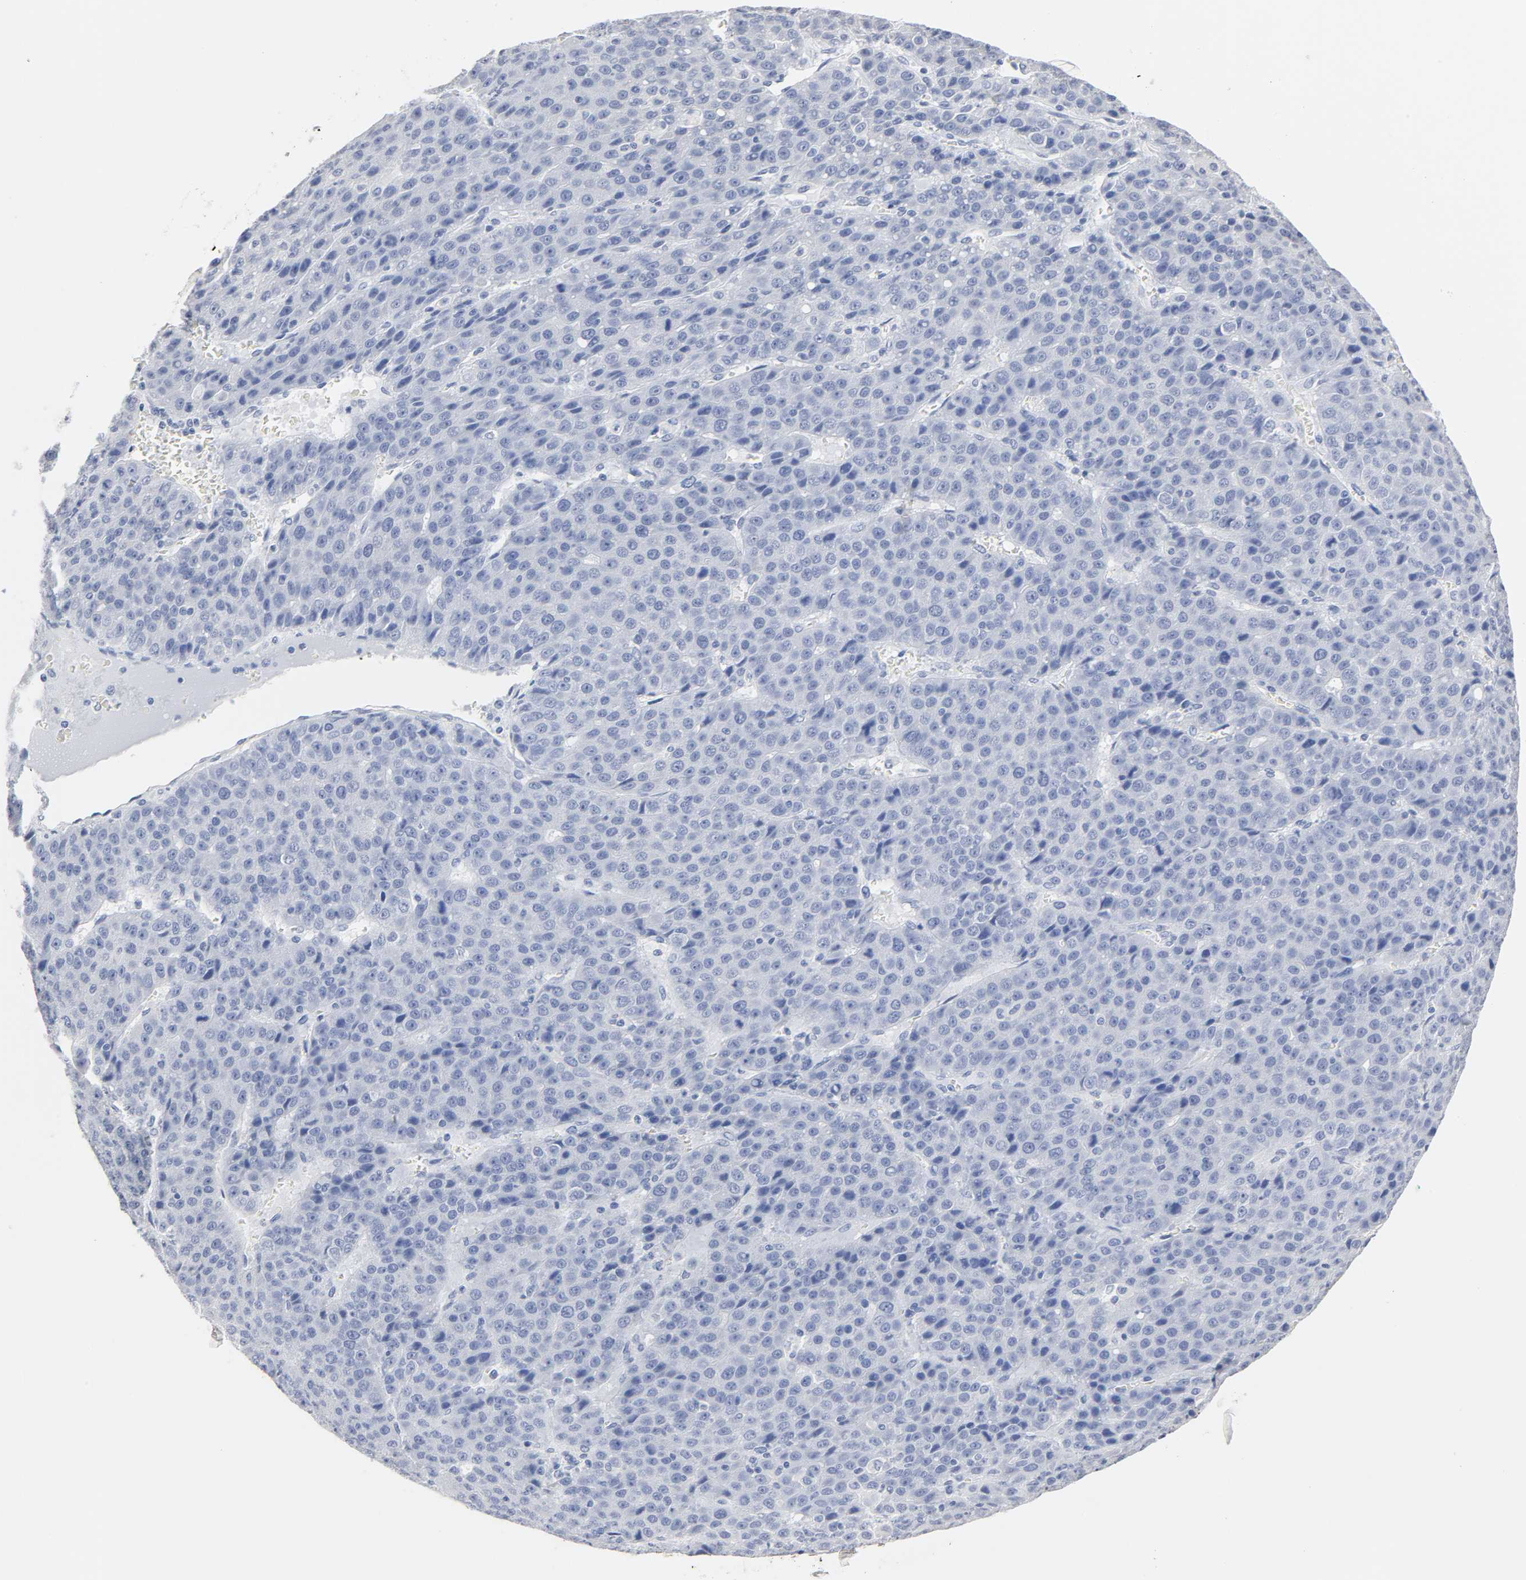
{"staining": {"intensity": "negative", "quantity": "none", "location": "none"}, "tissue": "liver cancer", "cell_type": "Tumor cells", "image_type": "cancer", "snomed": [{"axis": "morphology", "description": "Carcinoma, Hepatocellular, NOS"}, {"axis": "topography", "description": "Liver"}], "caption": "Tumor cells are negative for brown protein staining in liver cancer. The staining is performed using DAB brown chromogen with nuclei counter-stained in using hematoxylin.", "gene": "ACP3", "patient": {"sex": "female", "age": 53}}